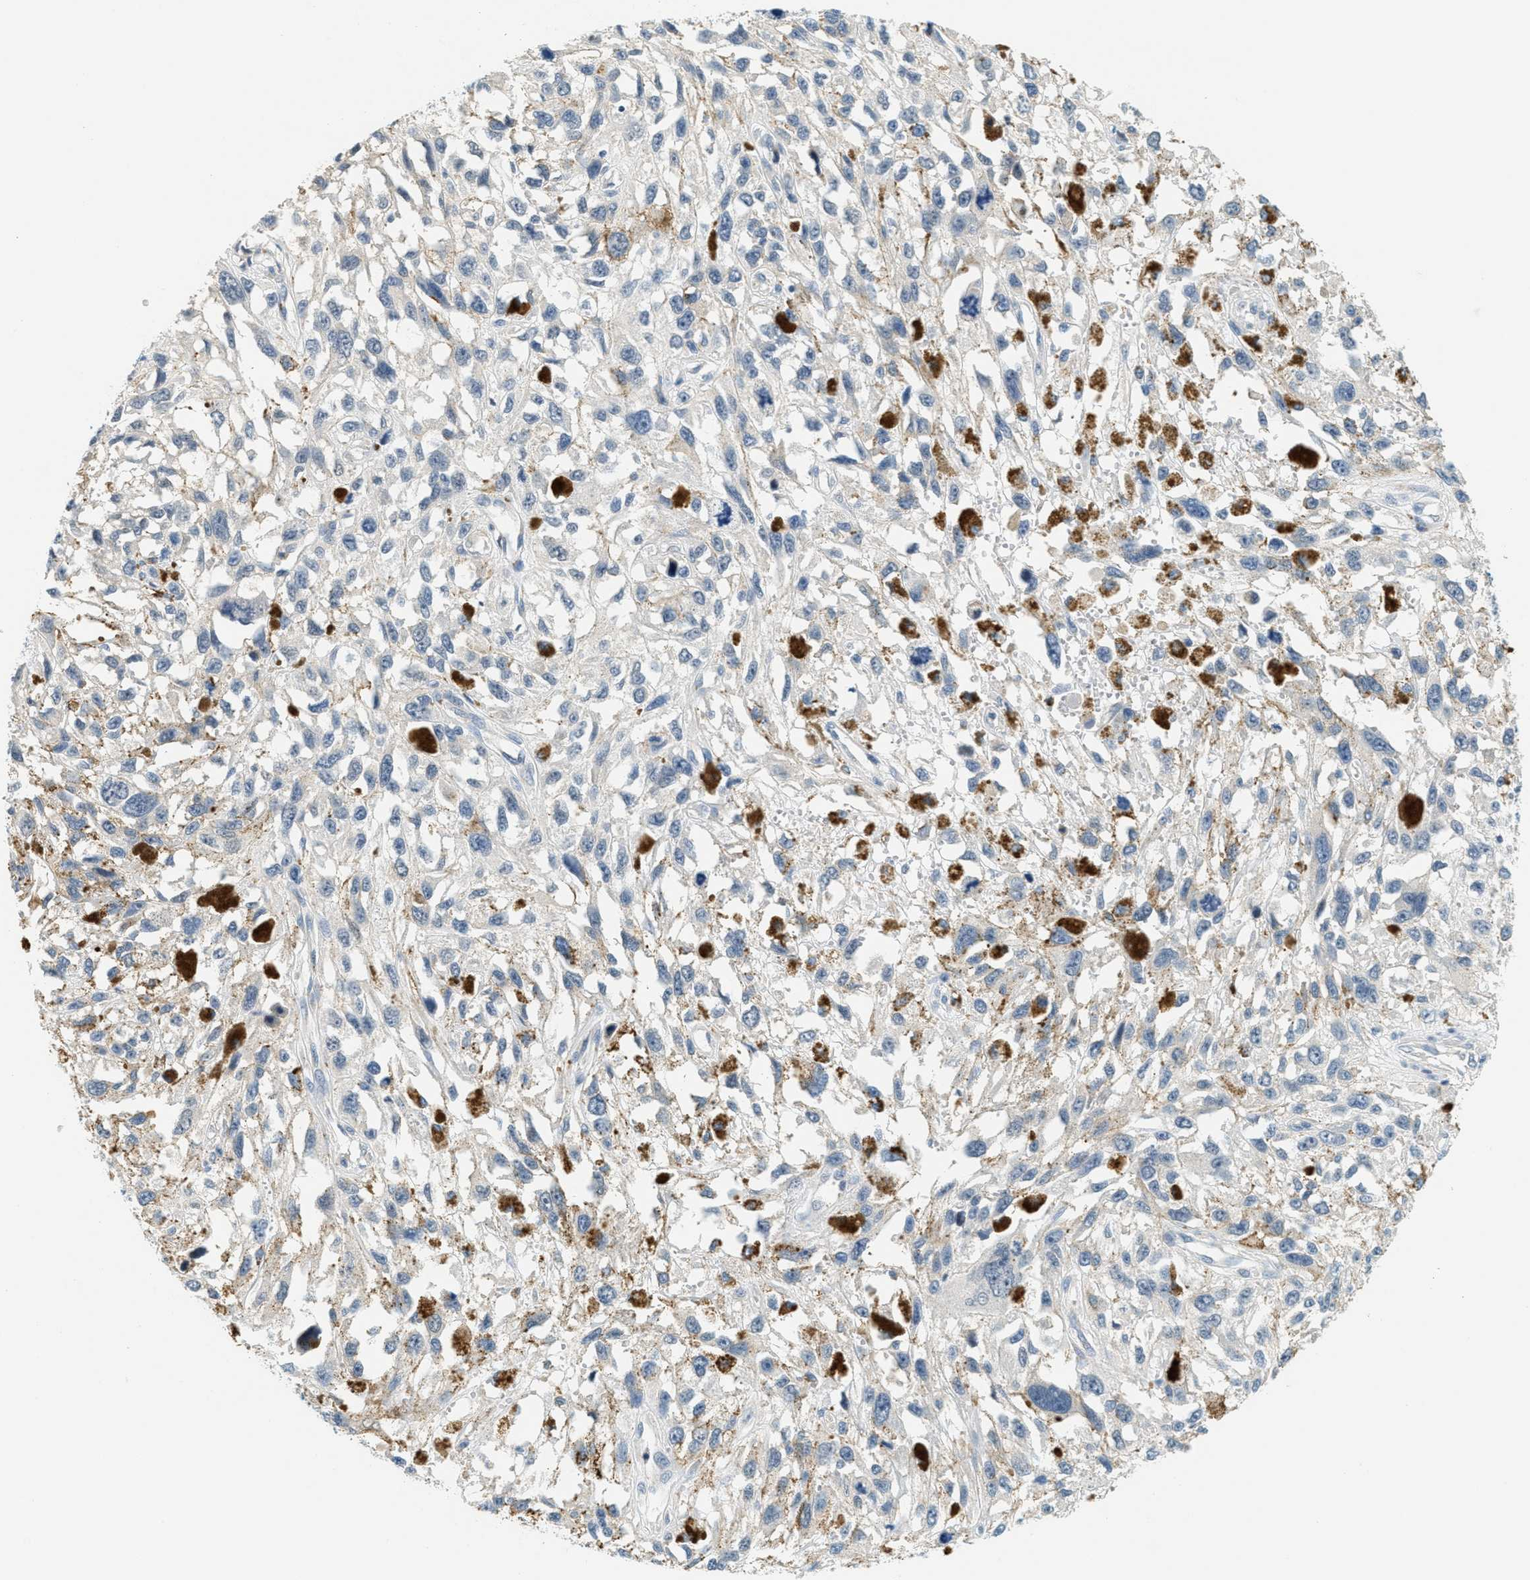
{"staining": {"intensity": "negative", "quantity": "none", "location": "none"}, "tissue": "melanoma", "cell_type": "Tumor cells", "image_type": "cancer", "snomed": [{"axis": "morphology", "description": "Malignant melanoma, Metastatic site"}, {"axis": "topography", "description": "Lymph node"}], "caption": "Immunohistochemistry image of neoplastic tissue: human malignant melanoma (metastatic site) stained with DAB reveals no significant protein positivity in tumor cells. (Brightfield microscopy of DAB (3,3'-diaminobenzidine) immunohistochemistry at high magnification).", "gene": "RASGRP2", "patient": {"sex": "male", "age": 59}}